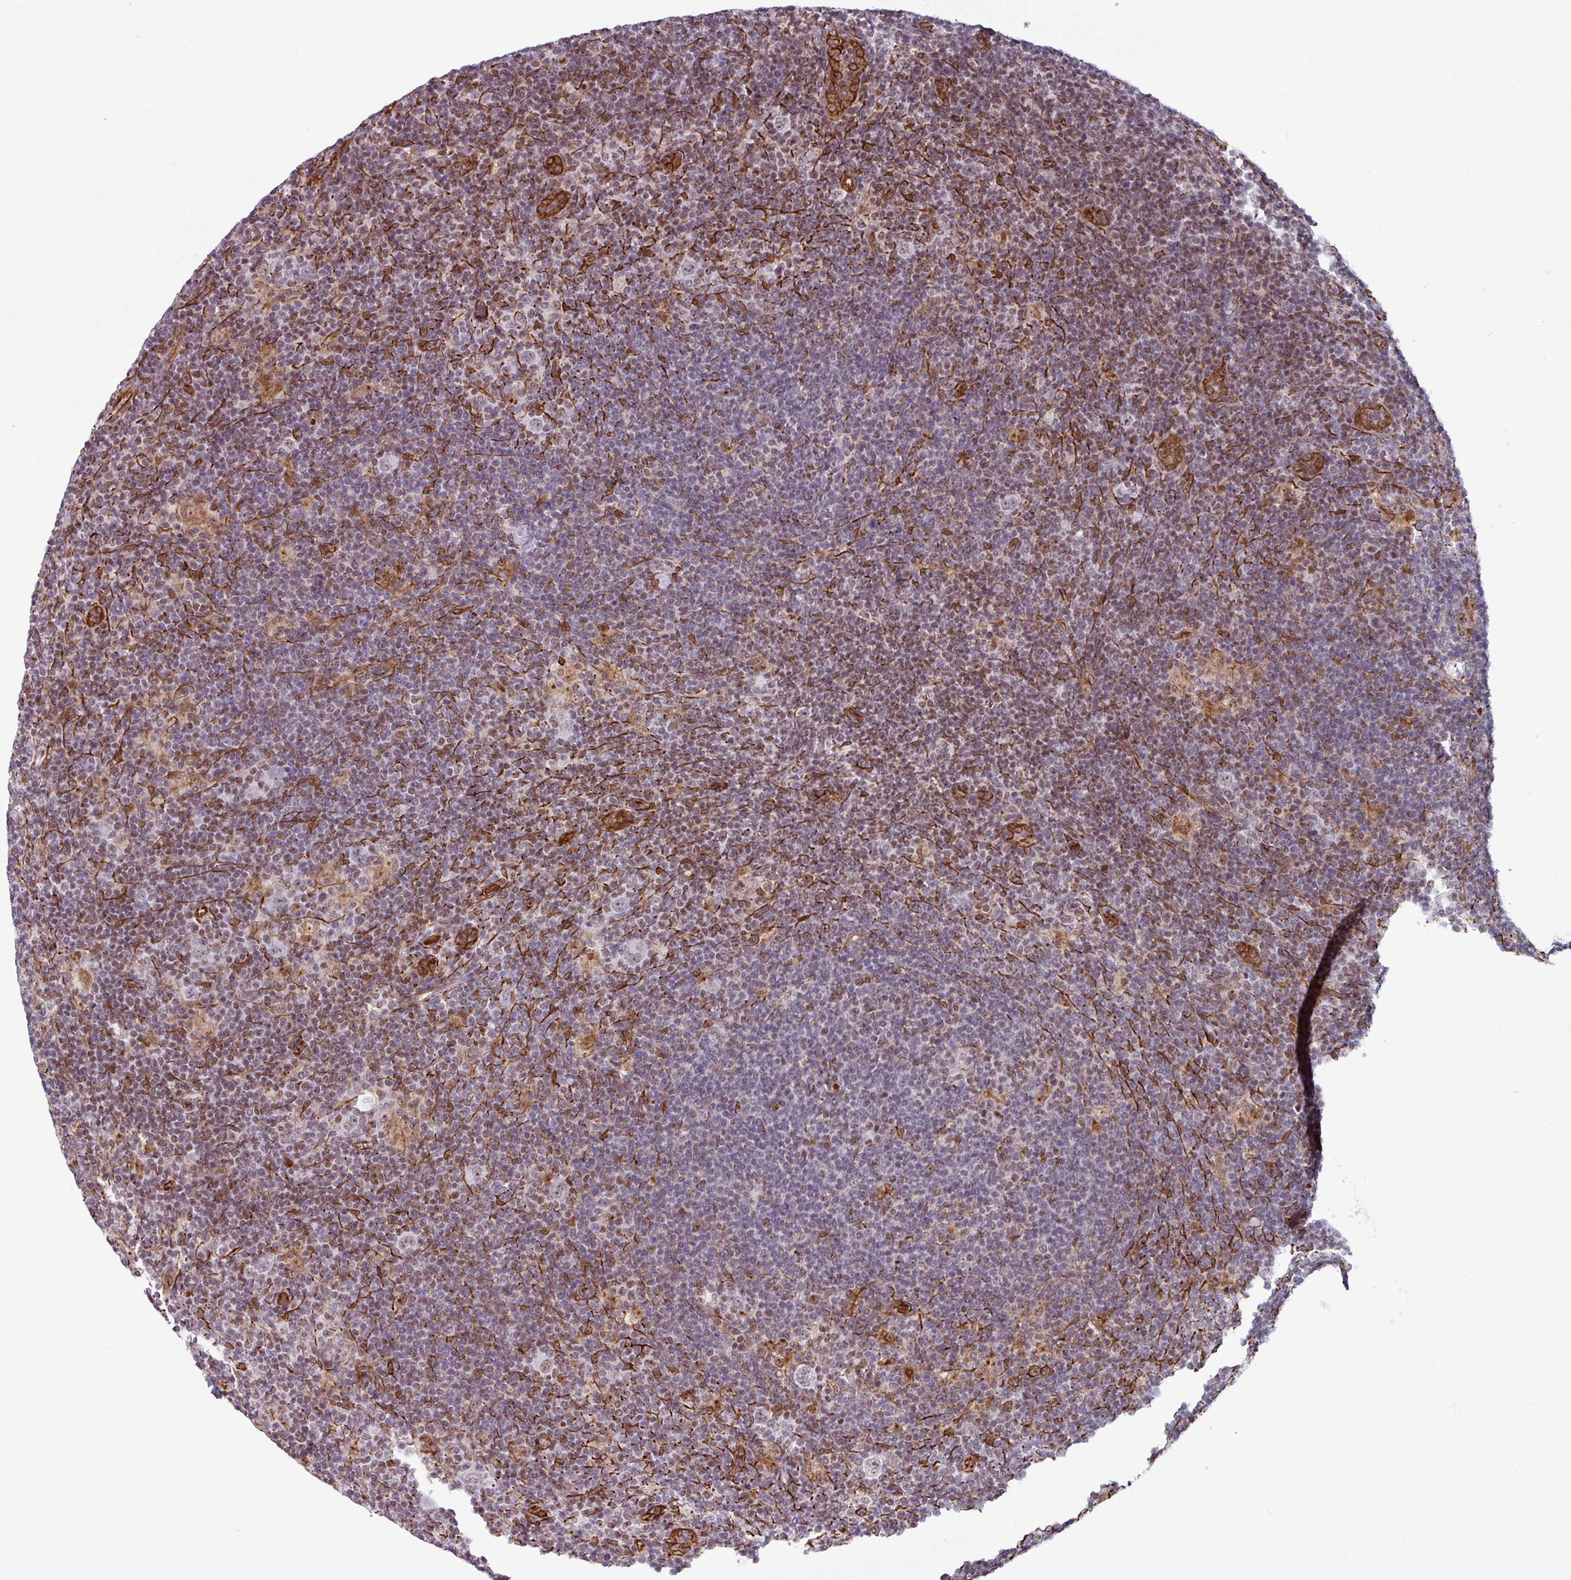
{"staining": {"intensity": "negative", "quantity": "none", "location": "none"}, "tissue": "lymphoma", "cell_type": "Tumor cells", "image_type": "cancer", "snomed": [{"axis": "morphology", "description": "Hodgkin's disease, NOS"}, {"axis": "topography", "description": "Lymph node"}], "caption": "Histopathology image shows no protein staining in tumor cells of lymphoma tissue.", "gene": "CHD3", "patient": {"sex": "female", "age": 57}}